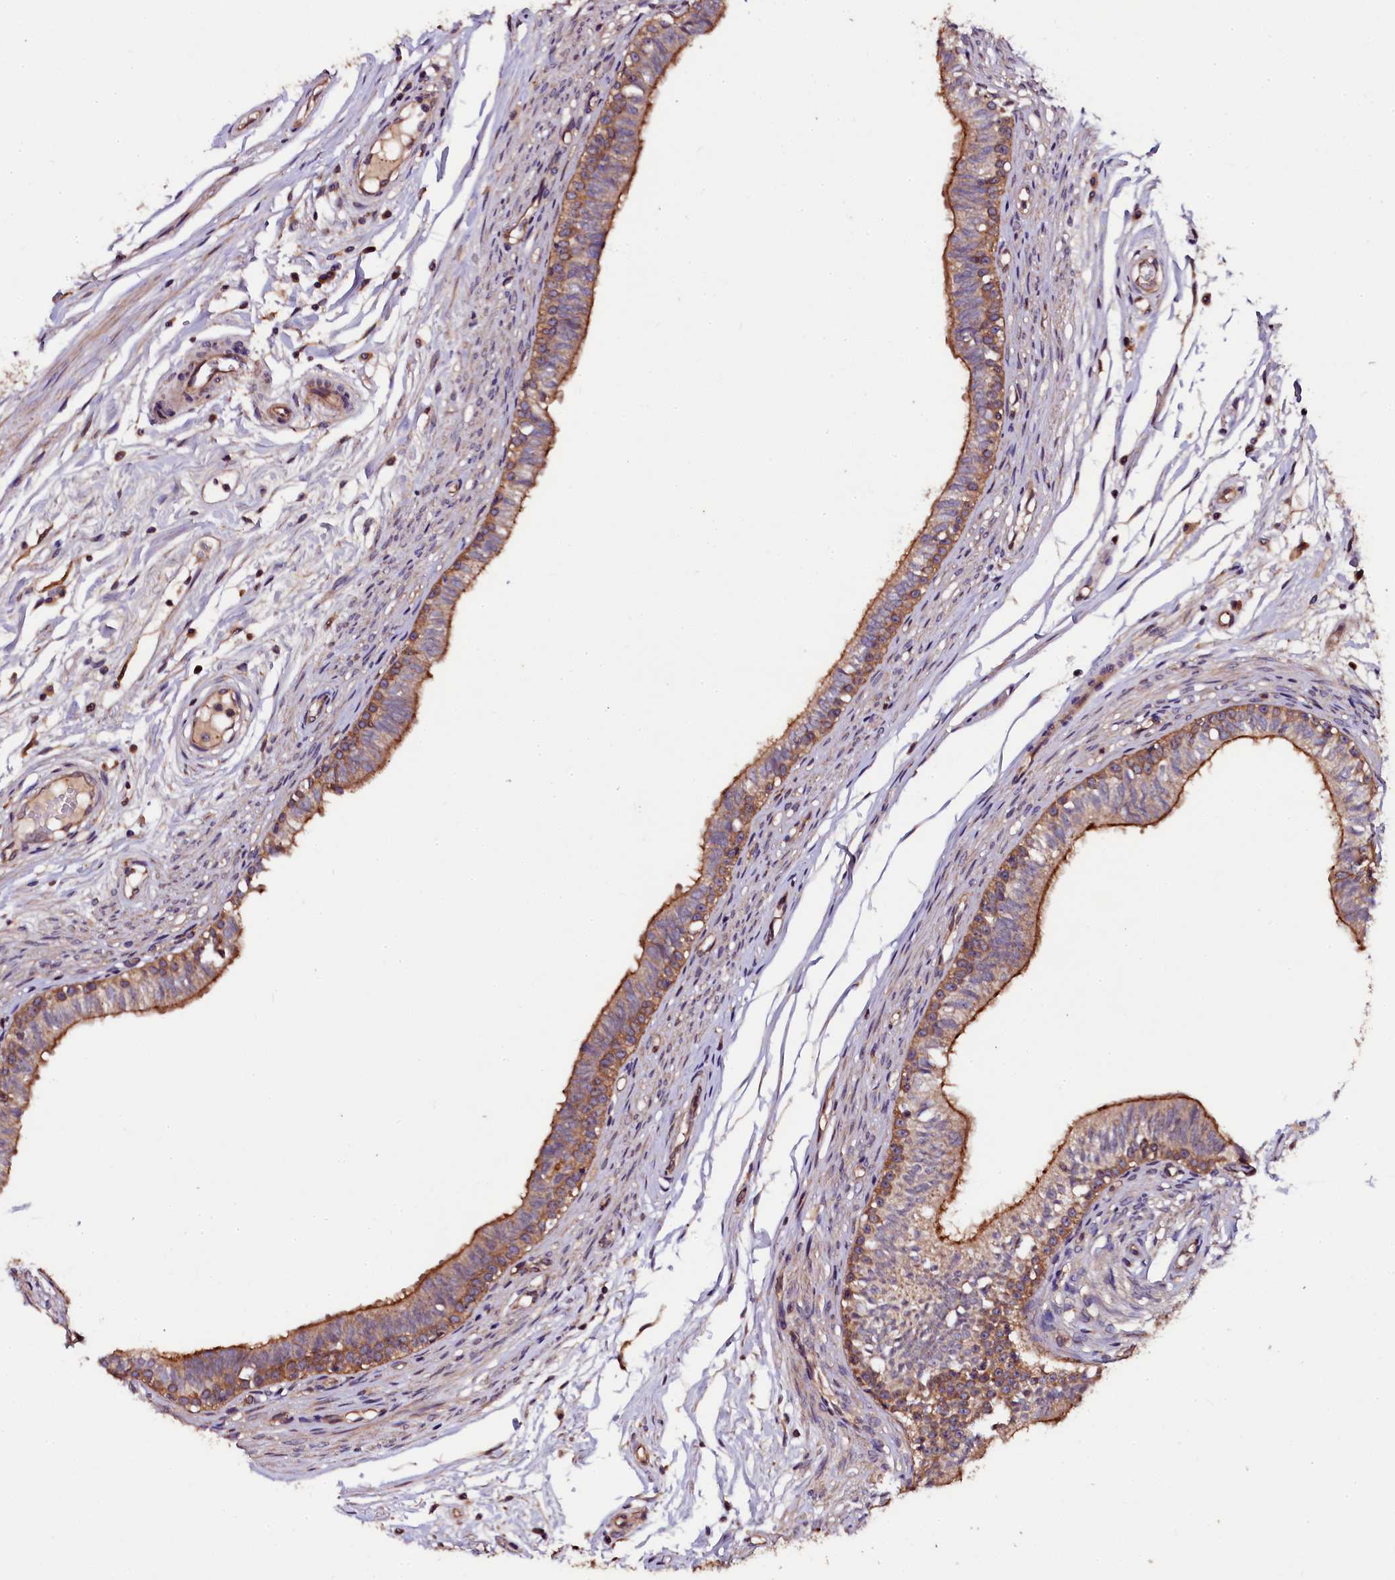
{"staining": {"intensity": "moderate", "quantity": ">75%", "location": "cytoplasmic/membranous"}, "tissue": "epididymis", "cell_type": "Glandular cells", "image_type": "normal", "snomed": [{"axis": "morphology", "description": "Normal tissue, NOS"}, {"axis": "topography", "description": "Epididymis, spermatic cord, NOS"}], "caption": "Immunohistochemistry (IHC) (DAB (3,3'-diaminobenzidine)) staining of normal human epididymis demonstrates moderate cytoplasmic/membranous protein positivity in about >75% of glandular cells. (DAB (3,3'-diaminobenzidine) = brown stain, brightfield microscopy at high magnification).", "gene": "APPL2", "patient": {"sex": "male", "age": 22}}